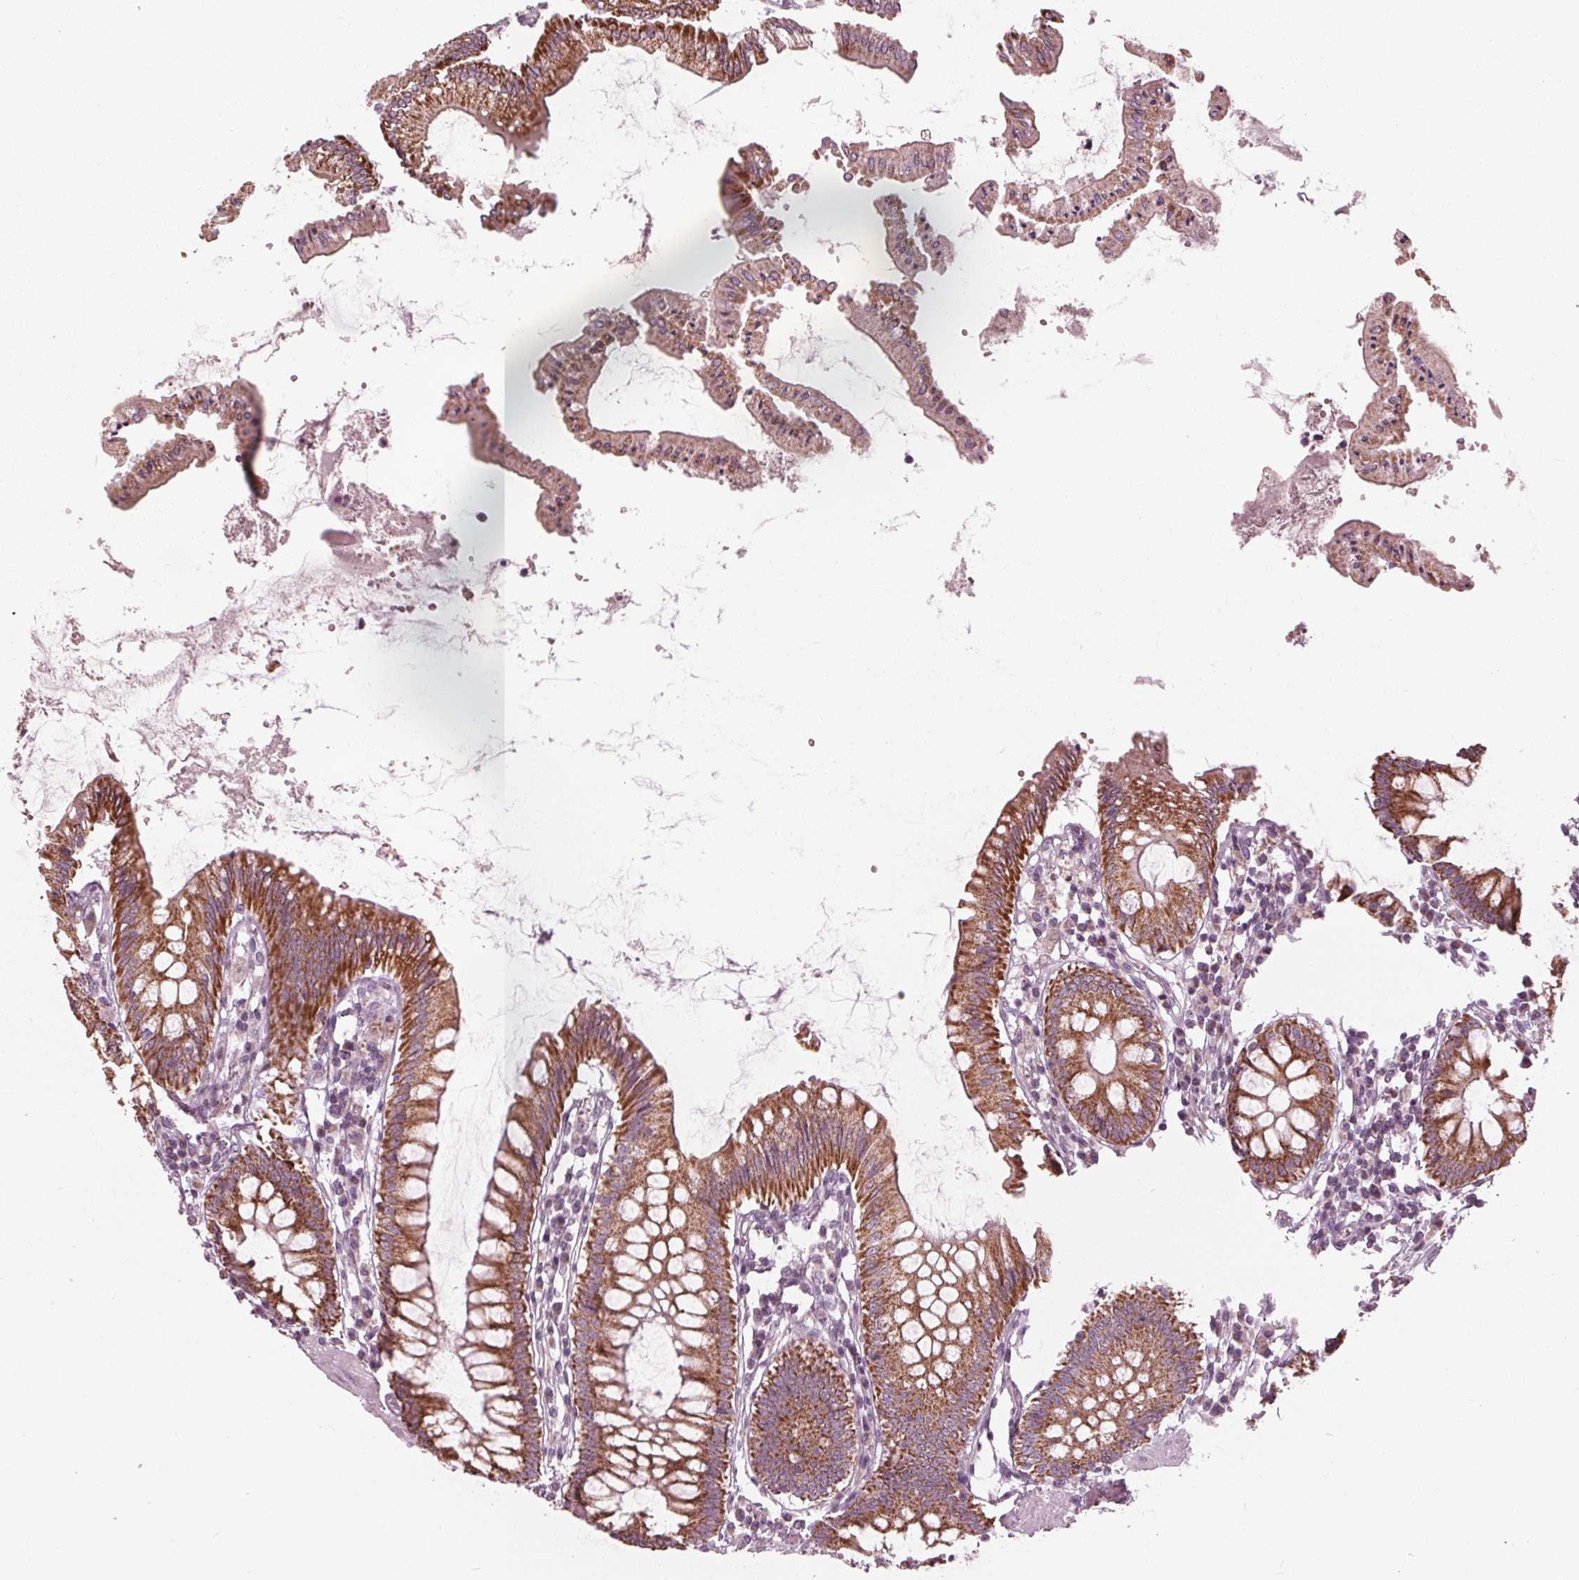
{"staining": {"intensity": "moderate", "quantity": "25%-75%", "location": "cytoplasmic/membranous"}, "tissue": "colon", "cell_type": "Endothelial cells", "image_type": "normal", "snomed": [{"axis": "morphology", "description": "Normal tissue, NOS"}, {"axis": "morphology", "description": "Adenocarcinoma, NOS"}, {"axis": "topography", "description": "Colon"}], "caption": "This micrograph shows benign colon stained with immunohistochemistry to label a protein in brown. The cytoplasmic/membranous of endothelial cells show moderate positivity for the protein. Nuclei are counter-stained blue.", "gene": "CLN6", "patient": {"sex": "male", "age": 83}}